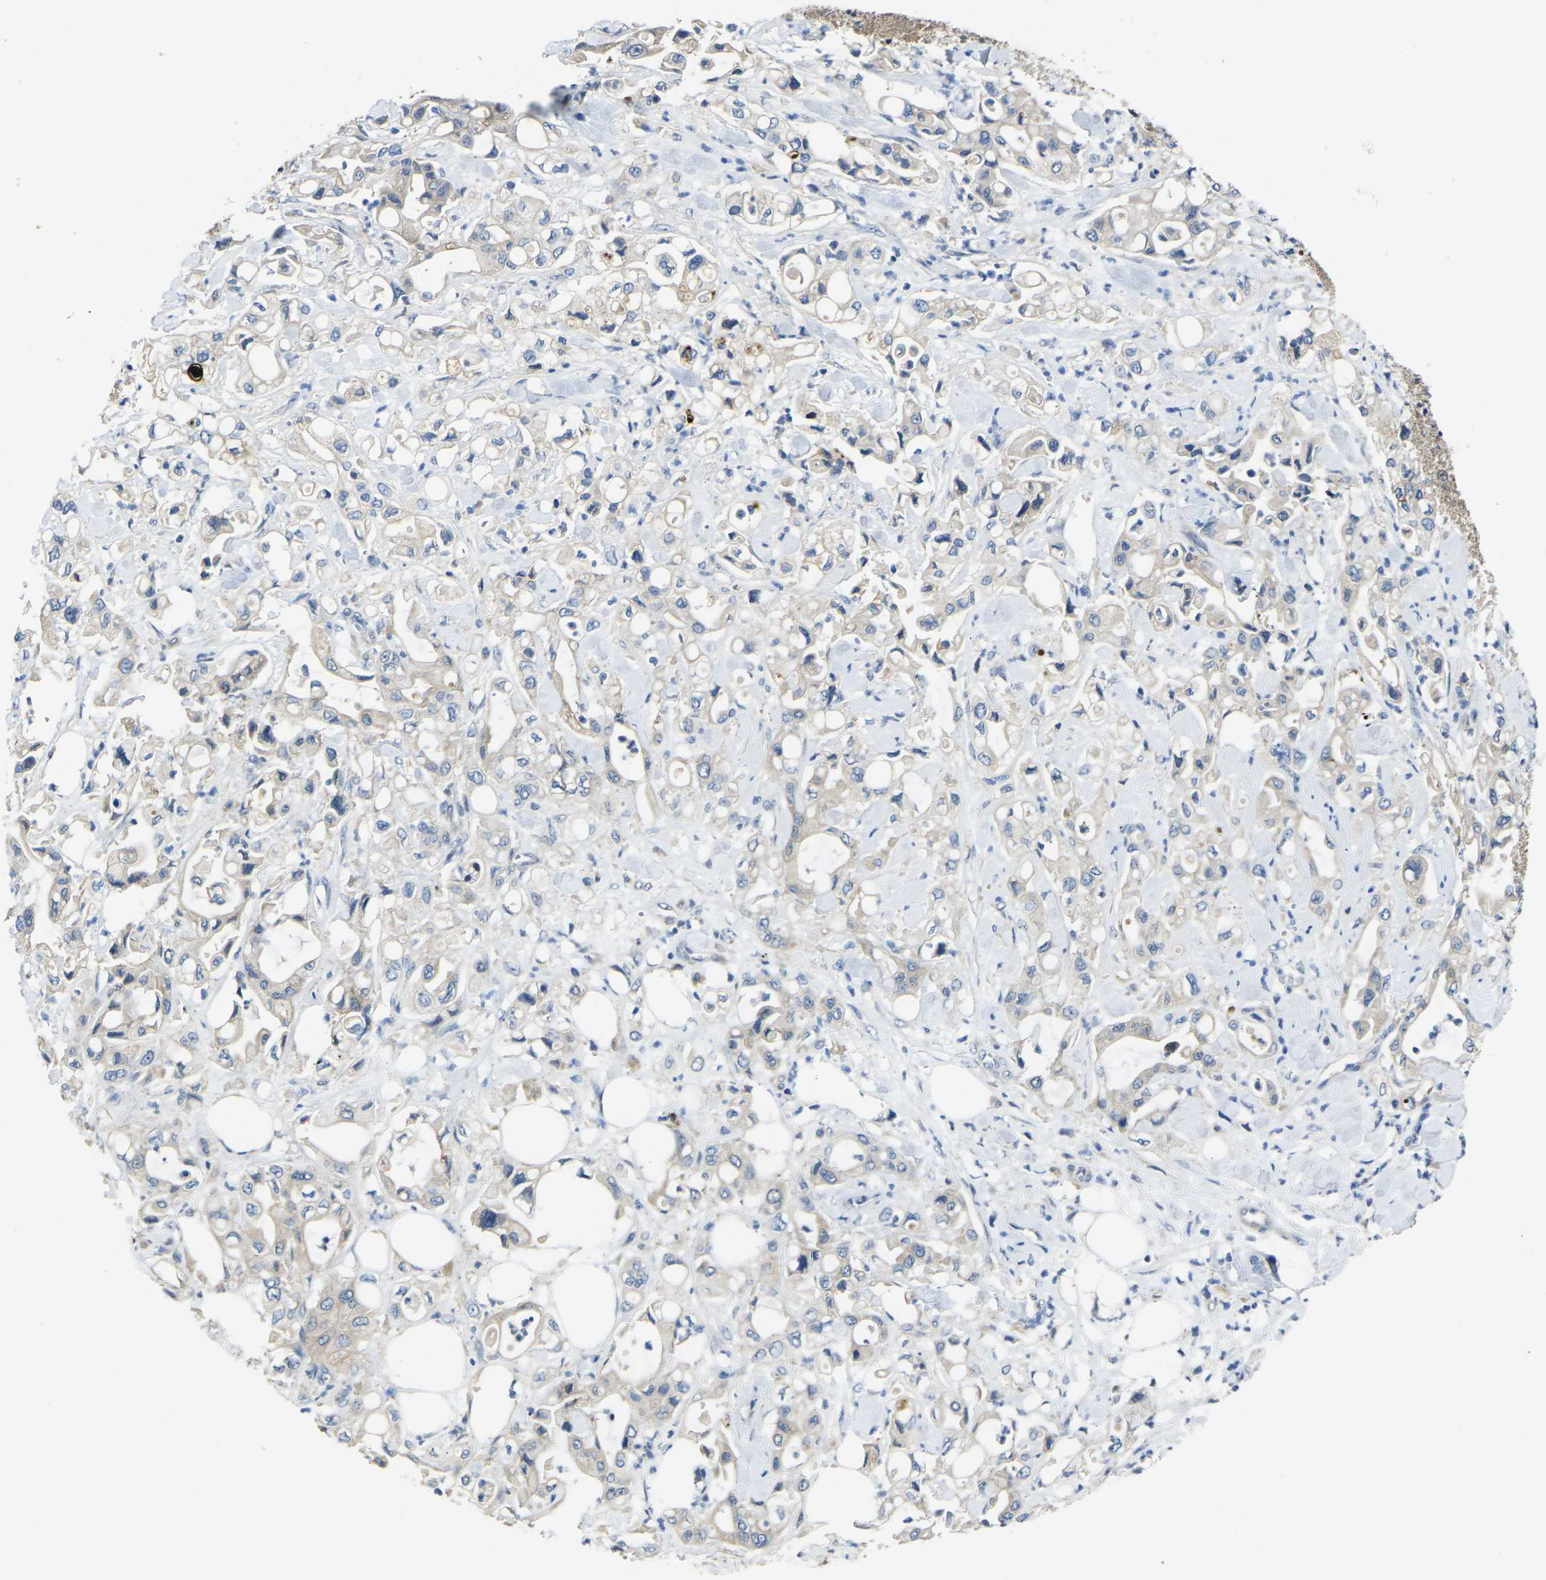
{"staining": {"intensity": "weak", "quantity": "25%-75%", "location": "cytoplasmic/membranous"}, "tissue": "pancreatic cancer", "cell_type": "Tumor cells", "image_type": "cancer", "snomed": [{"axis": "morphology", "description": "Adenocarcinoma, NOS"}, {"axis": "topography", "description": "Pancreas"}], "caption": "Protein staining of adenocarcinoma (pancreatic) tissue demonstrates weak cytoplasmic/membranous staining in approximately 25%-75% of tumor cells.", "gene": "GNA12", "patient": {"sex": "male", "age": 70}}